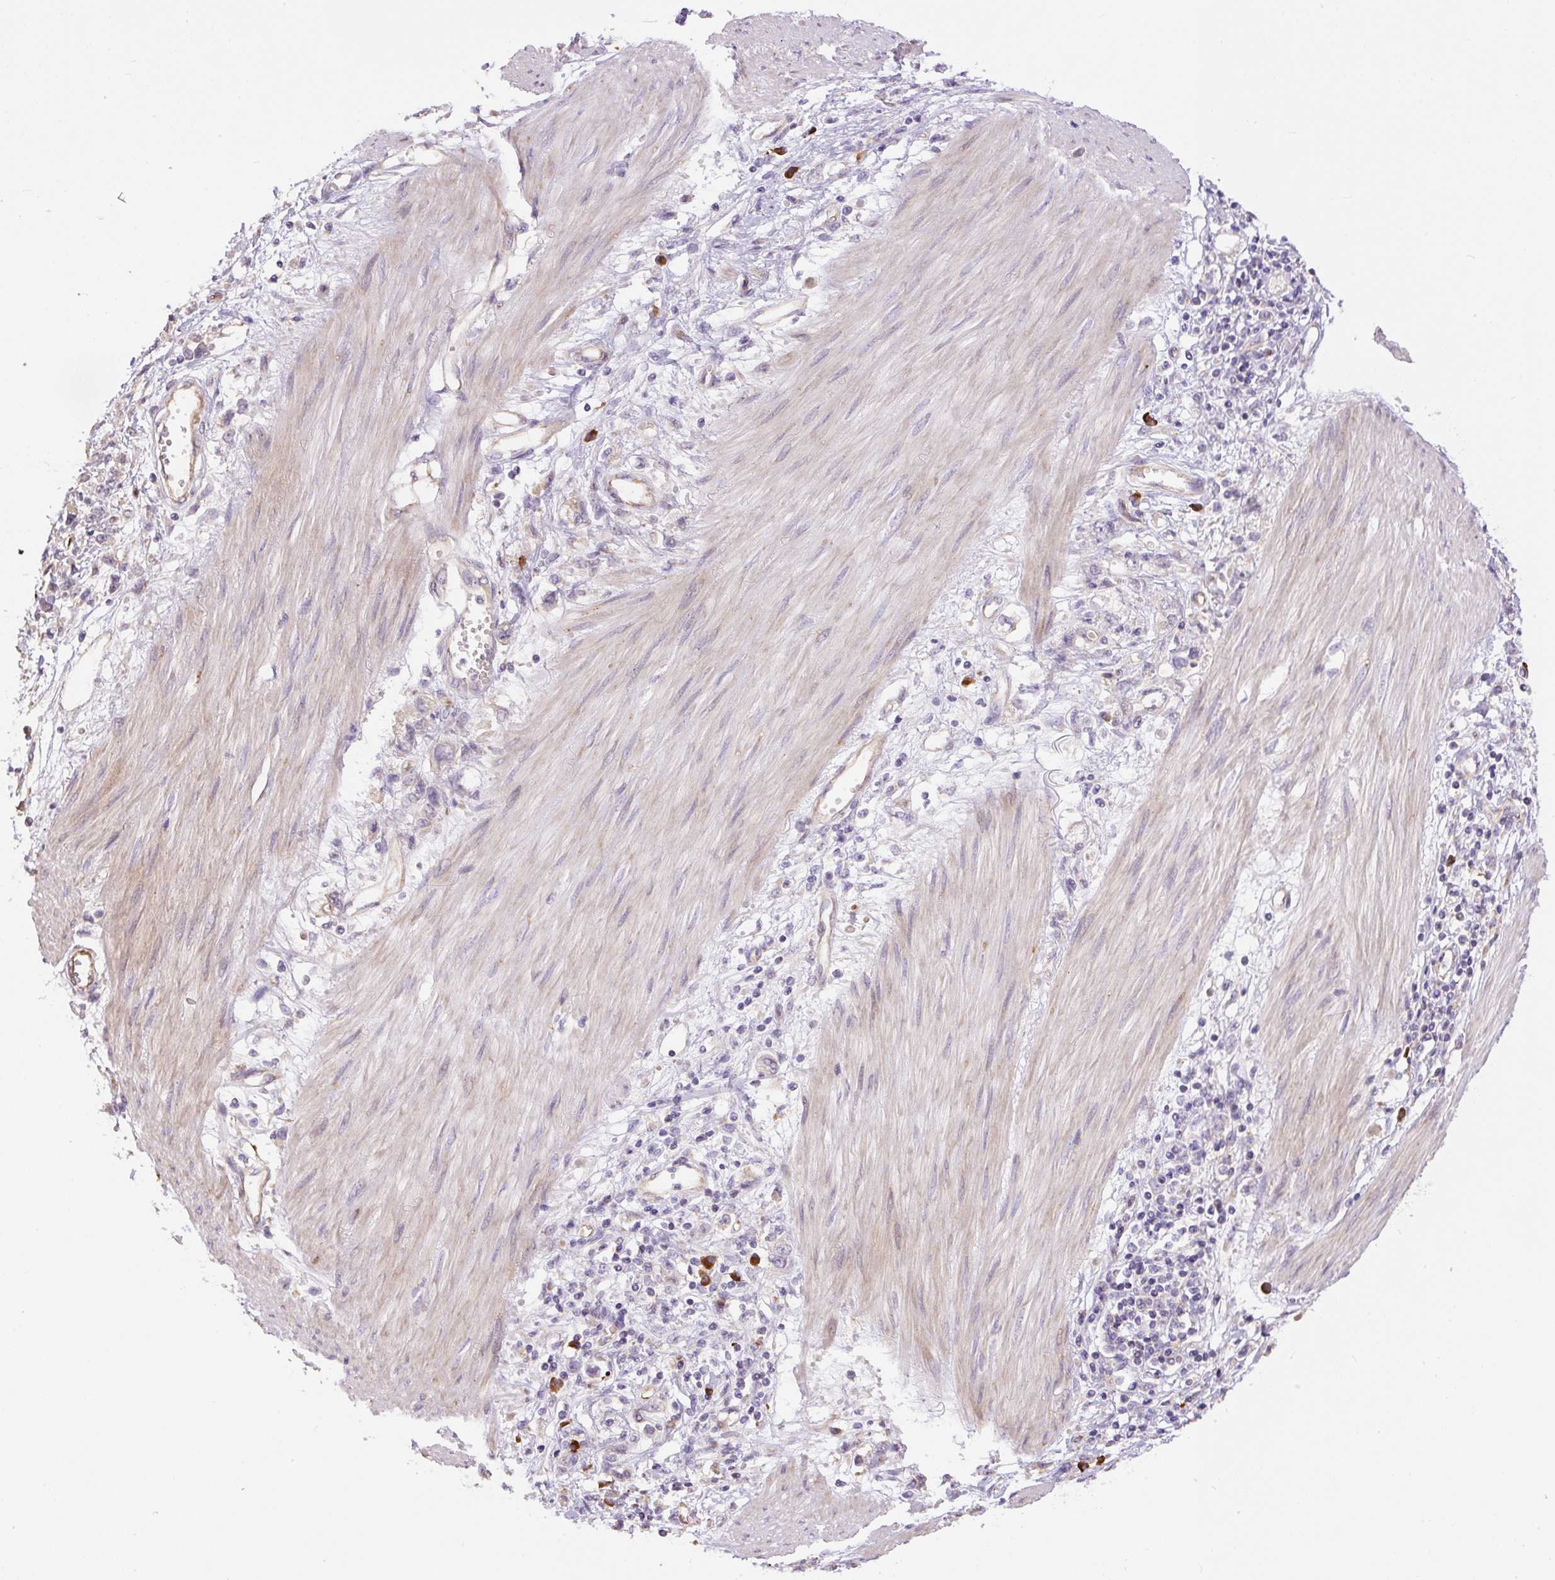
{"staining": {"intensity": "negative", "quantity": "none", "location": "none"}, "tissue": "stomach cancer", "cell_type": "Tumor cells", "image_type": "cancer", "snomed": [{"axis": "morphology", "description": "Adenocarcinoma, NOS"}, {"axis": "topography", "description": "Stomach"}], "caption": "This is a image of immunohistochemistry (IHC) staining of stomach adenocarcinoma, which shows no positivity in tumor cells.", "gene": "PPME1", "patient": {"sex": "female", "age": 76}}